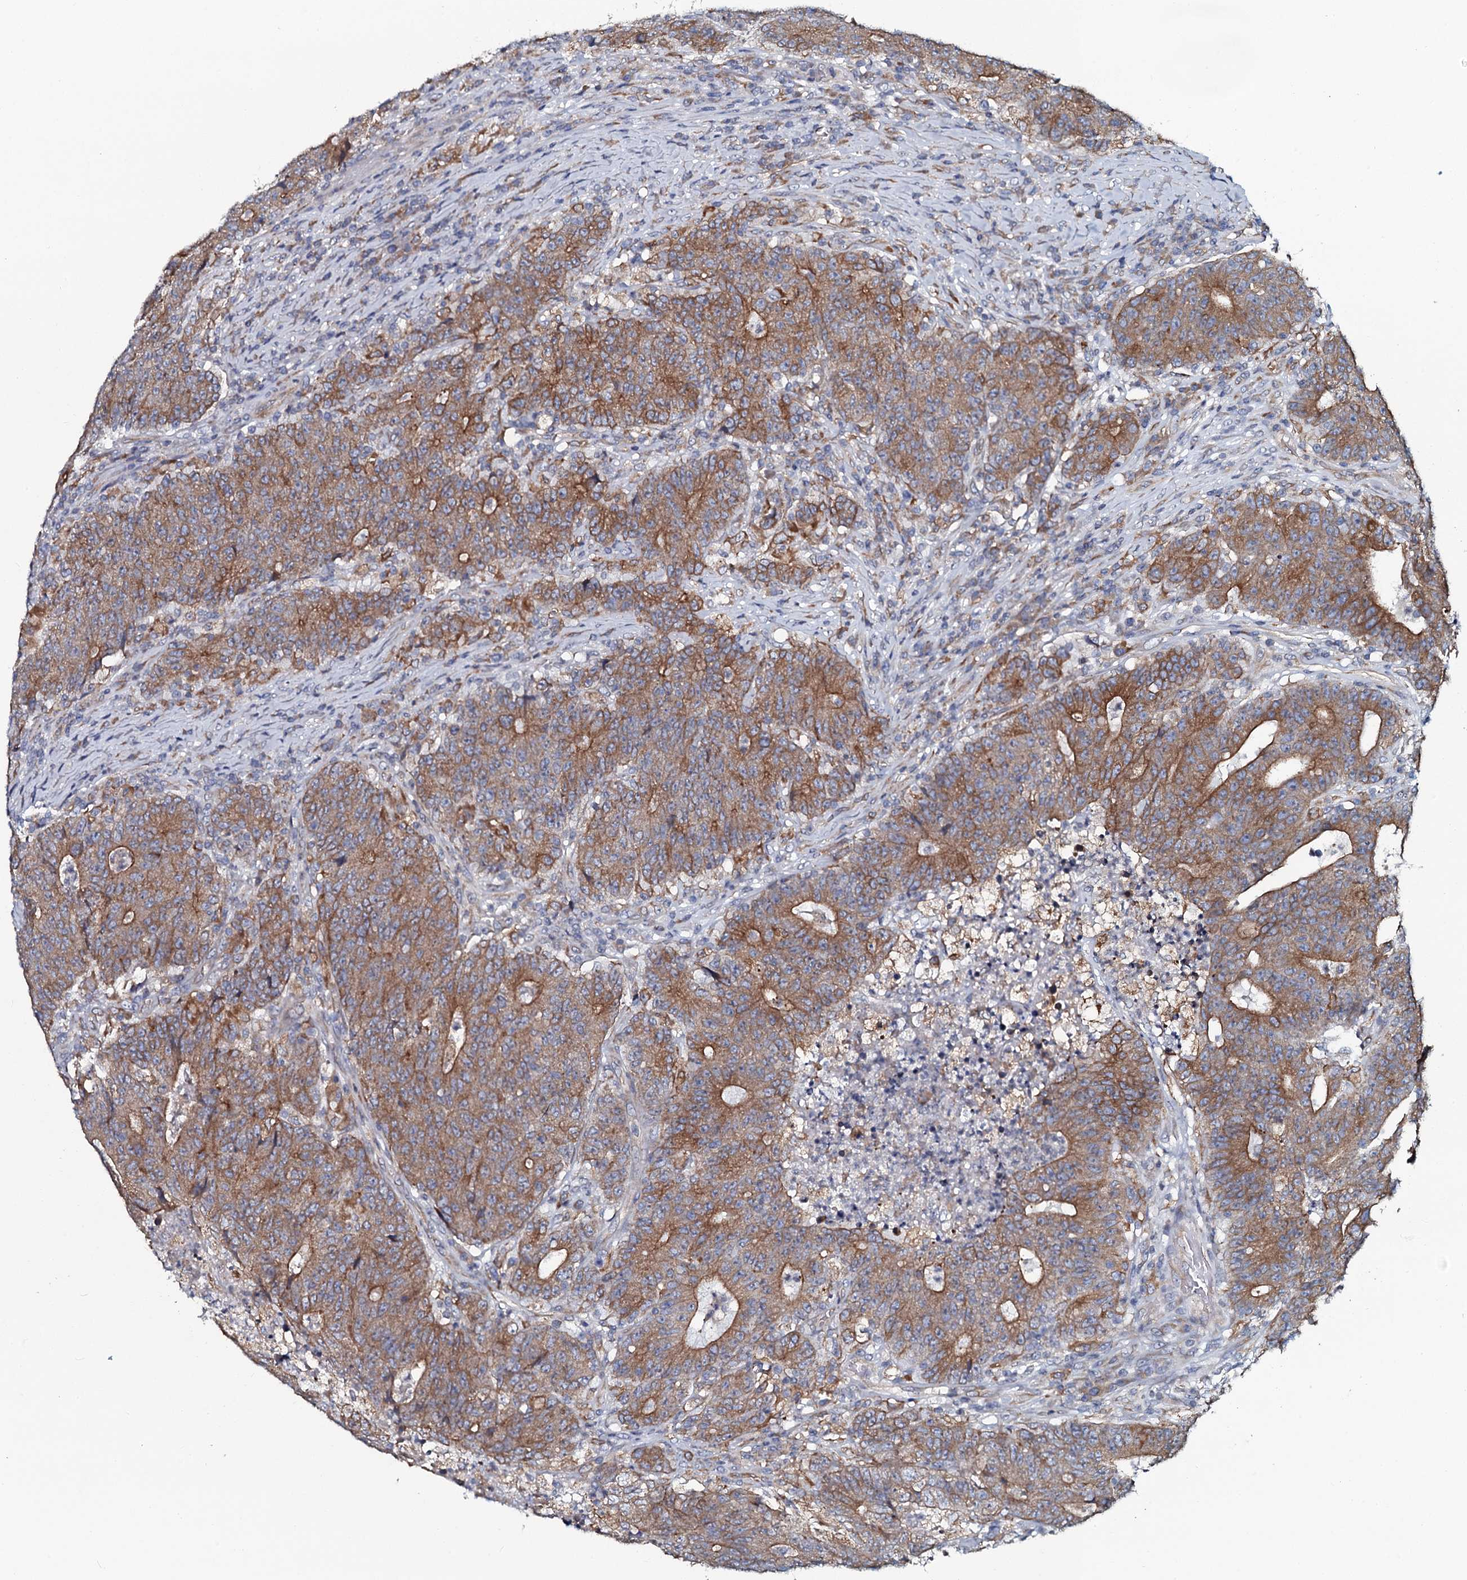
{"staining": {"intensity": "moderate", "quantity": ">75%", "location": "cytoplasmic/membranous"}, "tissue": "colorectal cancer", "cell_type": "Tumor cells", "image_type": "cancer", "snomed": [{"axis": "morphology", "description": "Adenocarcinoma, NOS"}, {"axis": "topography", "description": "Colon"}], "caption": "Tumor cells reveal moderate cytoplasmic/membranous staining in approximately >75% of cells in colorectal adenocarcinoma.", "gene": "TMEM151A", "patient": {"sex": "female", "age": 75}}